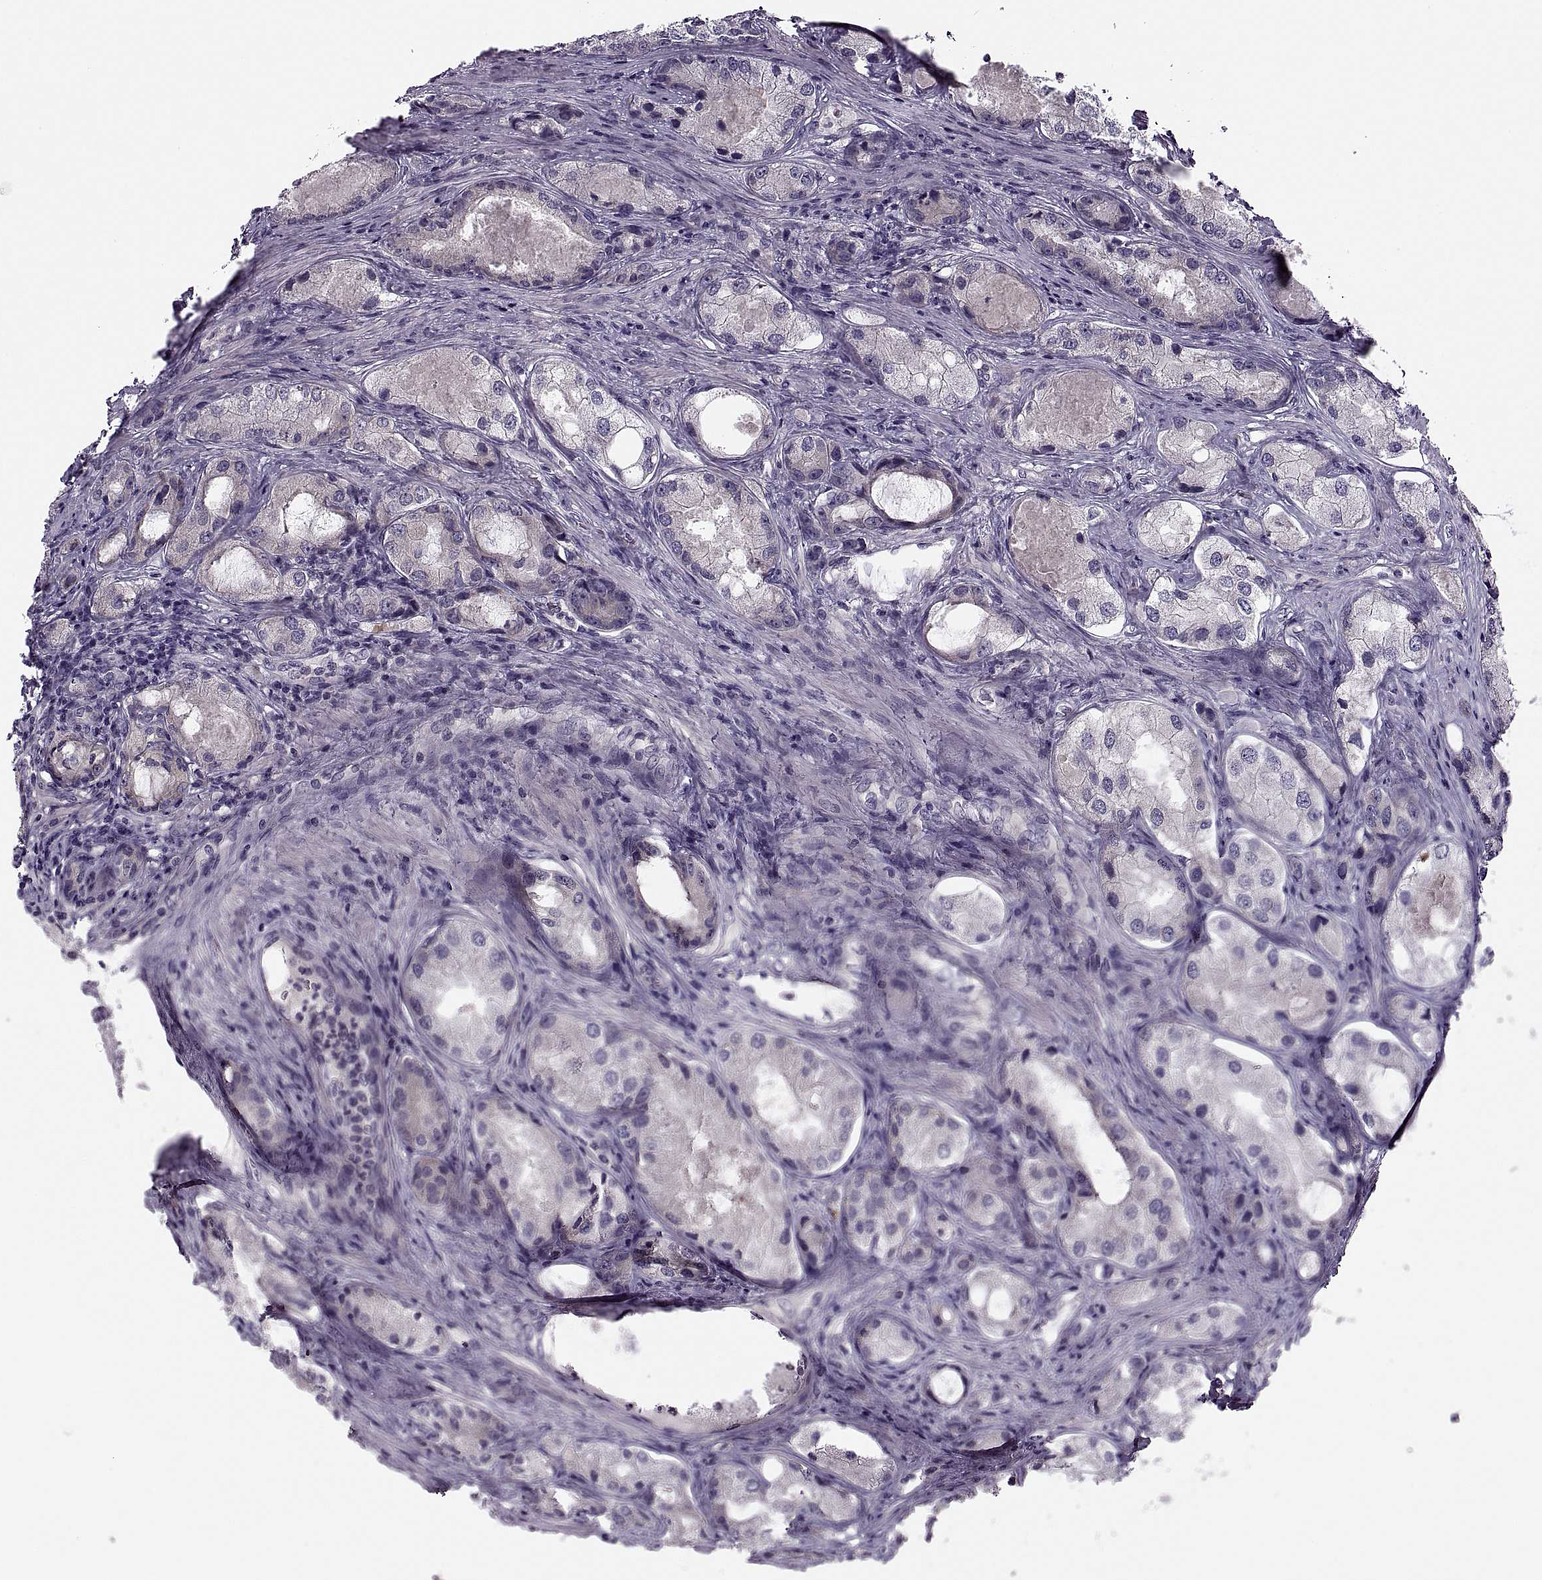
{"staining": {"intensity": "negative", "quantity": "none", "location": "none"}, "tissue": "prostate cancer", "cell_type": "Tumor cells", "image_type": "cancer", "snomed": [{"axis": "morphology", "description": "Adenocarcinoma, Low grade"}, {"axis": "topography", "description": "Prostate"}], "caption": "Immunohistochemistry of human prostate cancer (adenocarcinoma (low-grade)) shows no staining in tumor cells.", "gene": "PRSS54", "patient": {"sex": "male", "age": 68}}